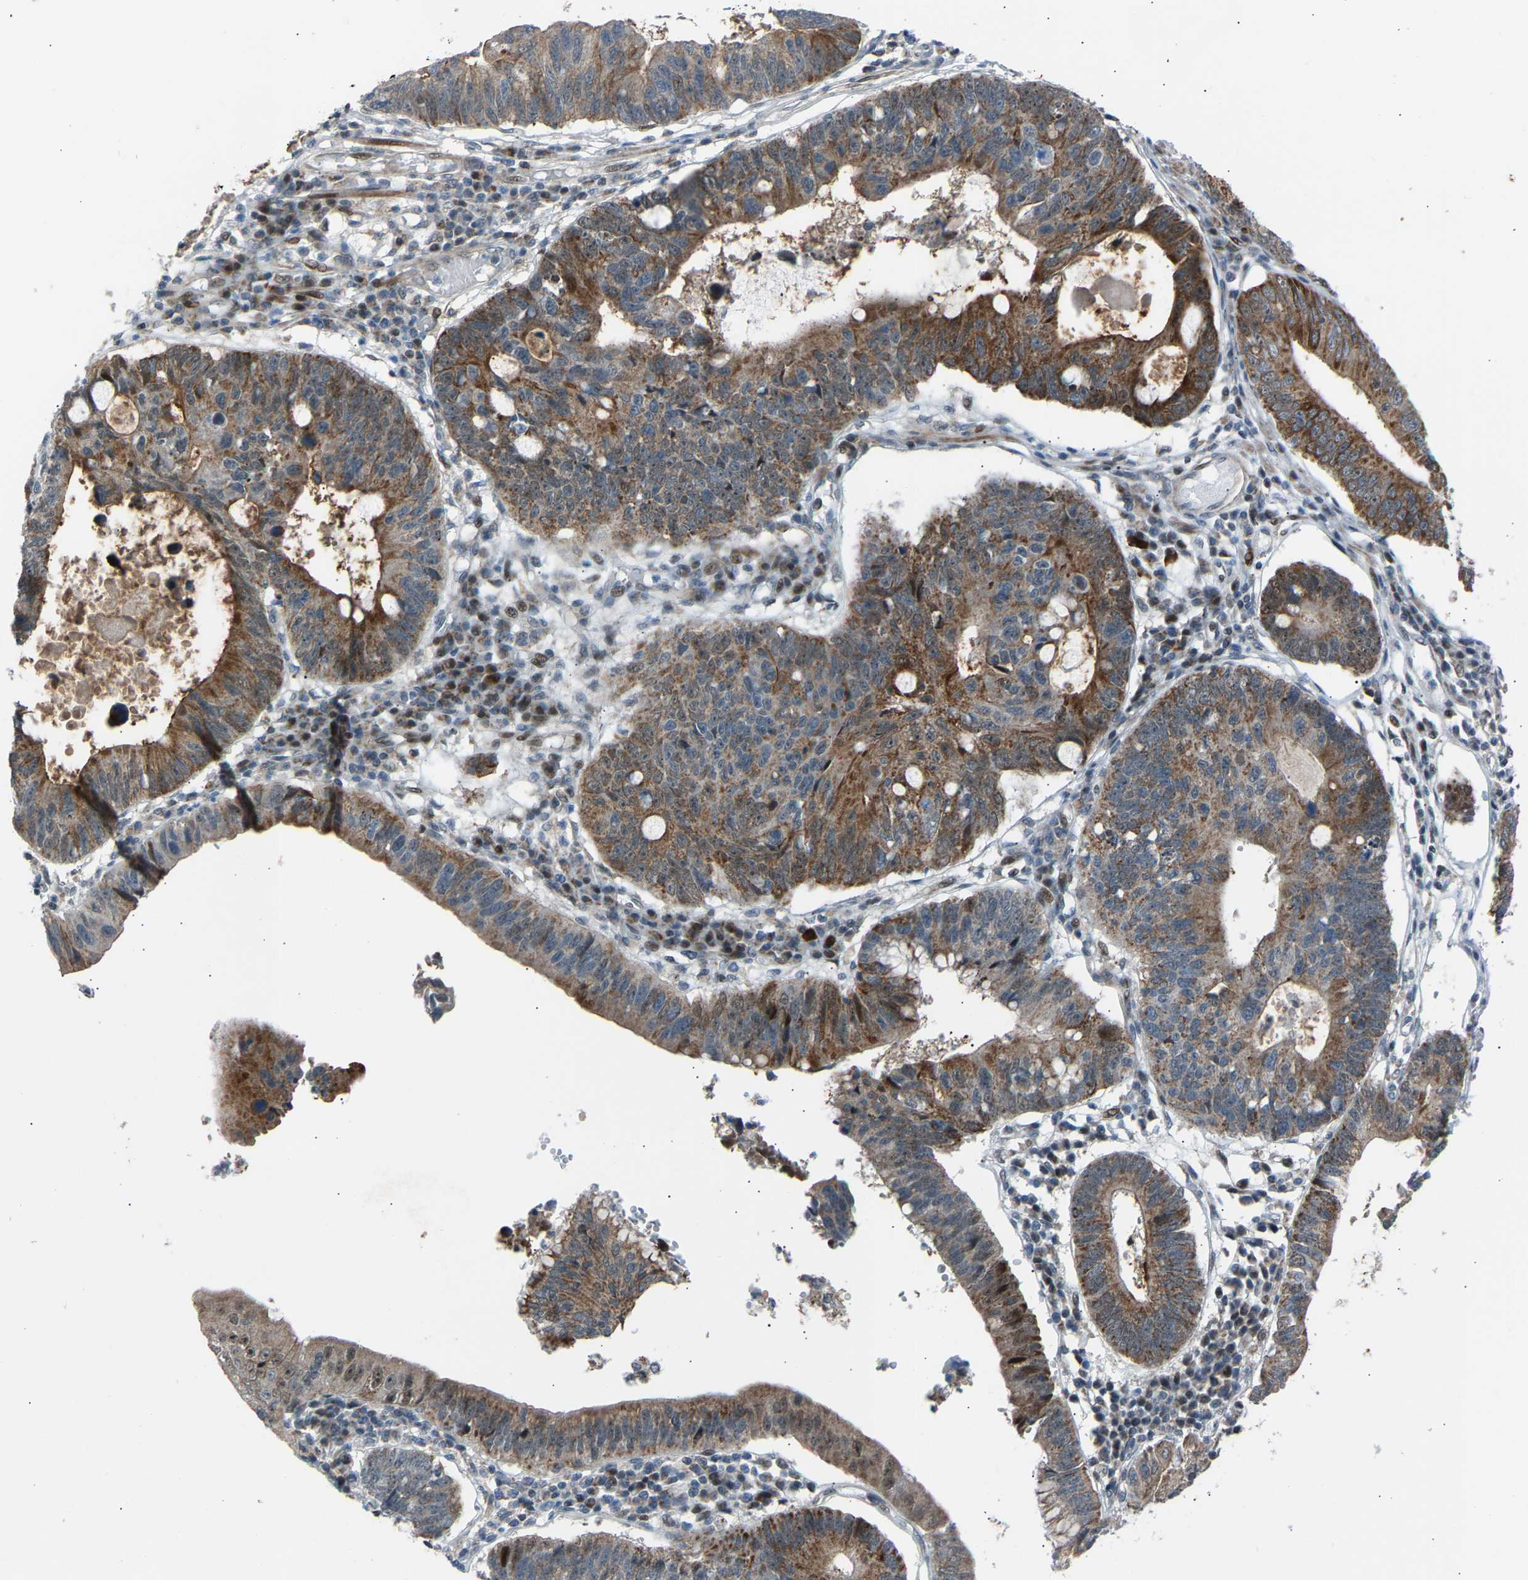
{"staining": {"intensity": "moderate", "quantity": ">75%", "location": "cytoplasmic/membranous"}, "tissue": "stomach cancer", "cell_type": "Tumor cells", "image_type": "cancer", "snomed": [{"axis": "morphology", "description": "Adenocarcinoma, NOS"}, {"axis": "topography", "description": "Stomach"}], "caption": "The image reveals staining of stomach cancer, revealing moderate cytoplasmic/membranous protein staining (brown color) within tumor cells. (brown staining indicates protein expression, while blue staining denotes nuclei).", "gene": "VPS41", "patient": {"sex": "male", "age": 59}}